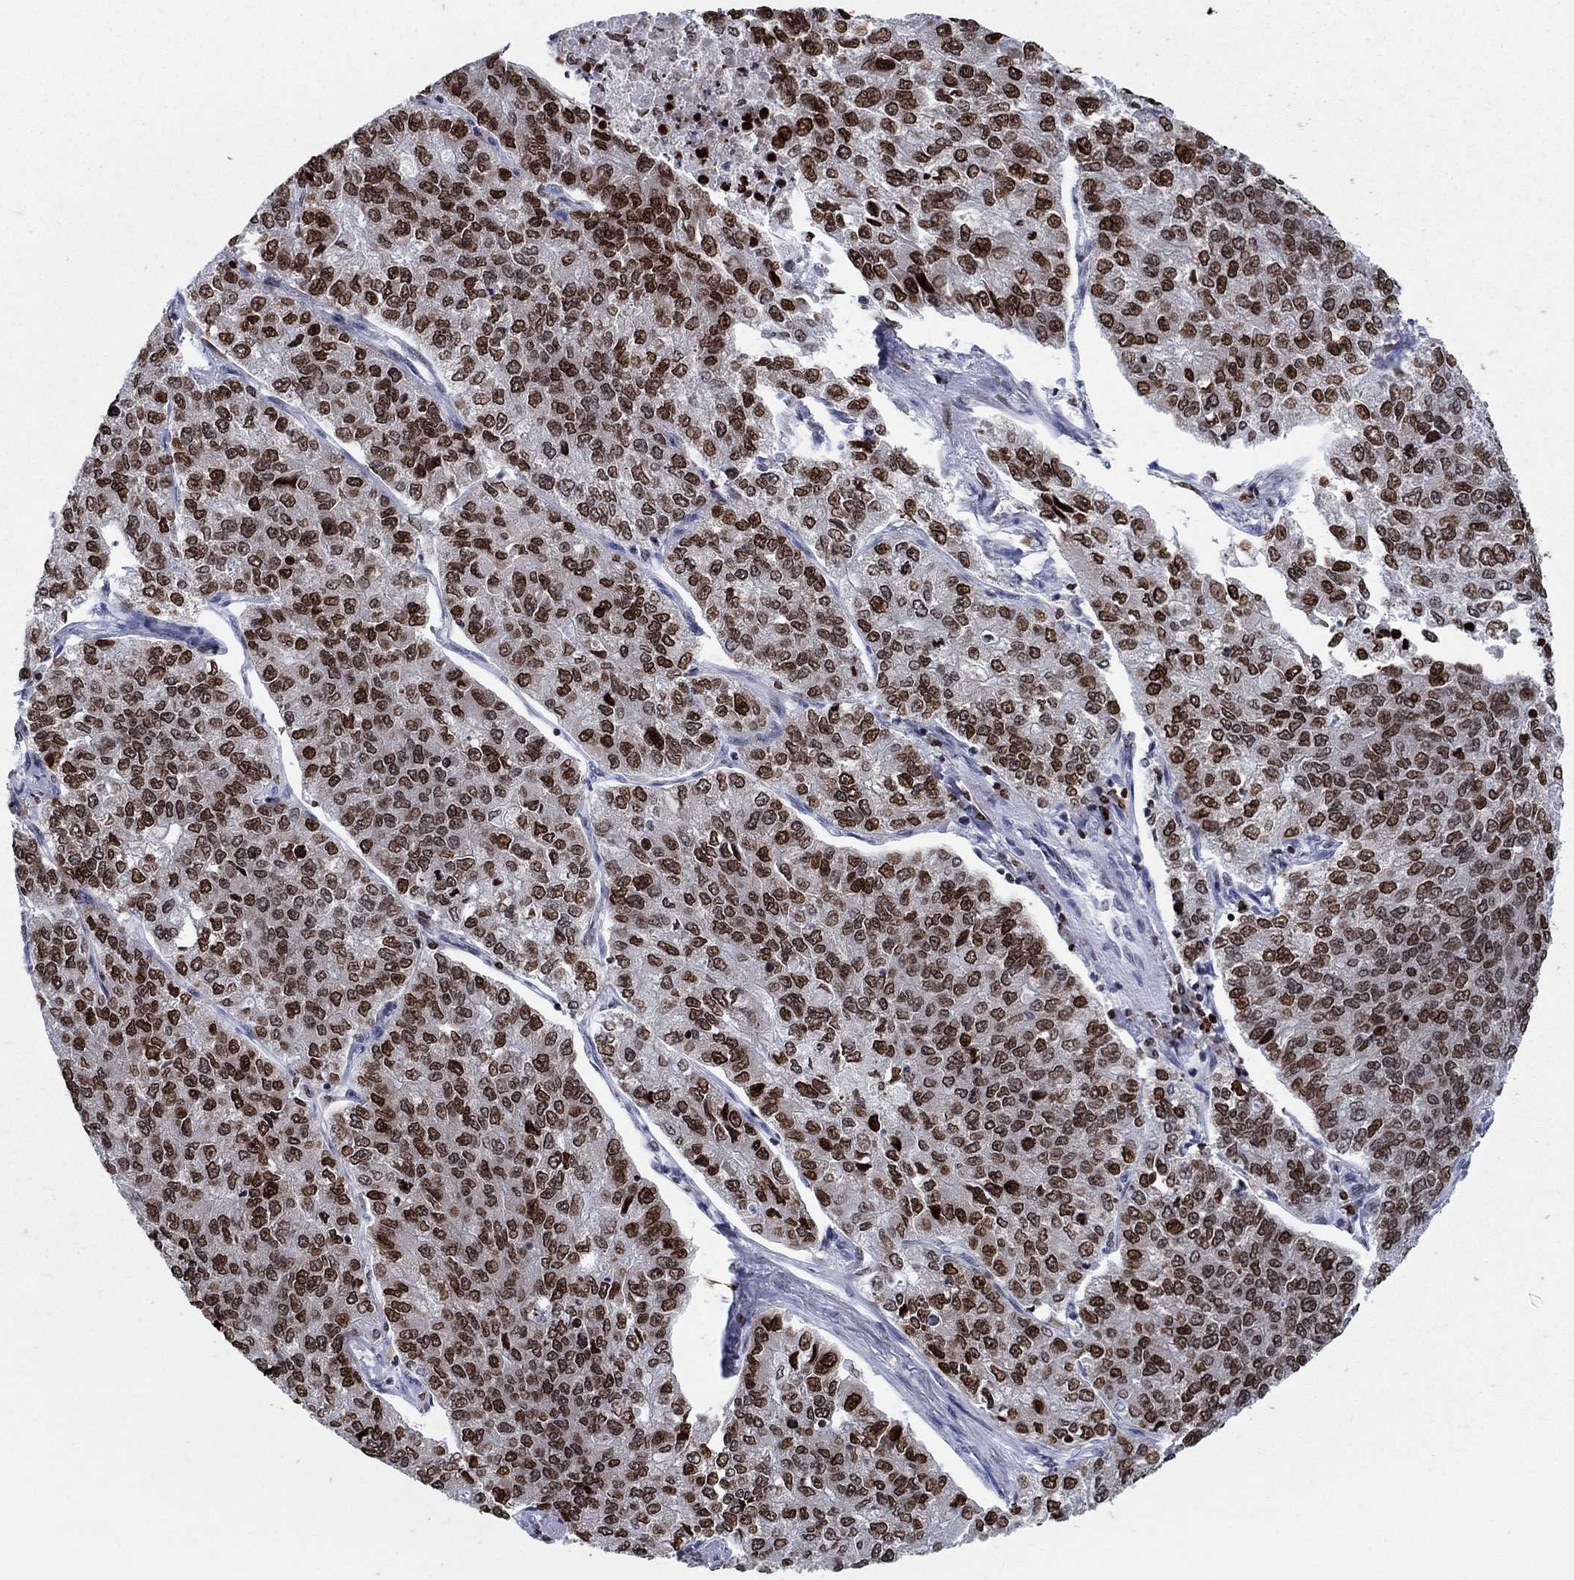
{"staining": {"intensity": "strong", "quantity": "25%-75%", "location": "nuclear"}, "tissue": "lung cancer", "cell_type": "Tumor cells", "image_type": "cancer", "snomed": [{"axis": "morphology", "description": "Adenocarcinoma, NOS"}, {"axis": "topography", "description": "Lung"}], "caption": "Strong nuclear staining for a protein is appreciated in about 25%-75% of tumor cells of adenocarcinoma (lung) using immunohistochemistry.", "gene": "HMGA1", "patient": {"sex": "male", "age": 49}}